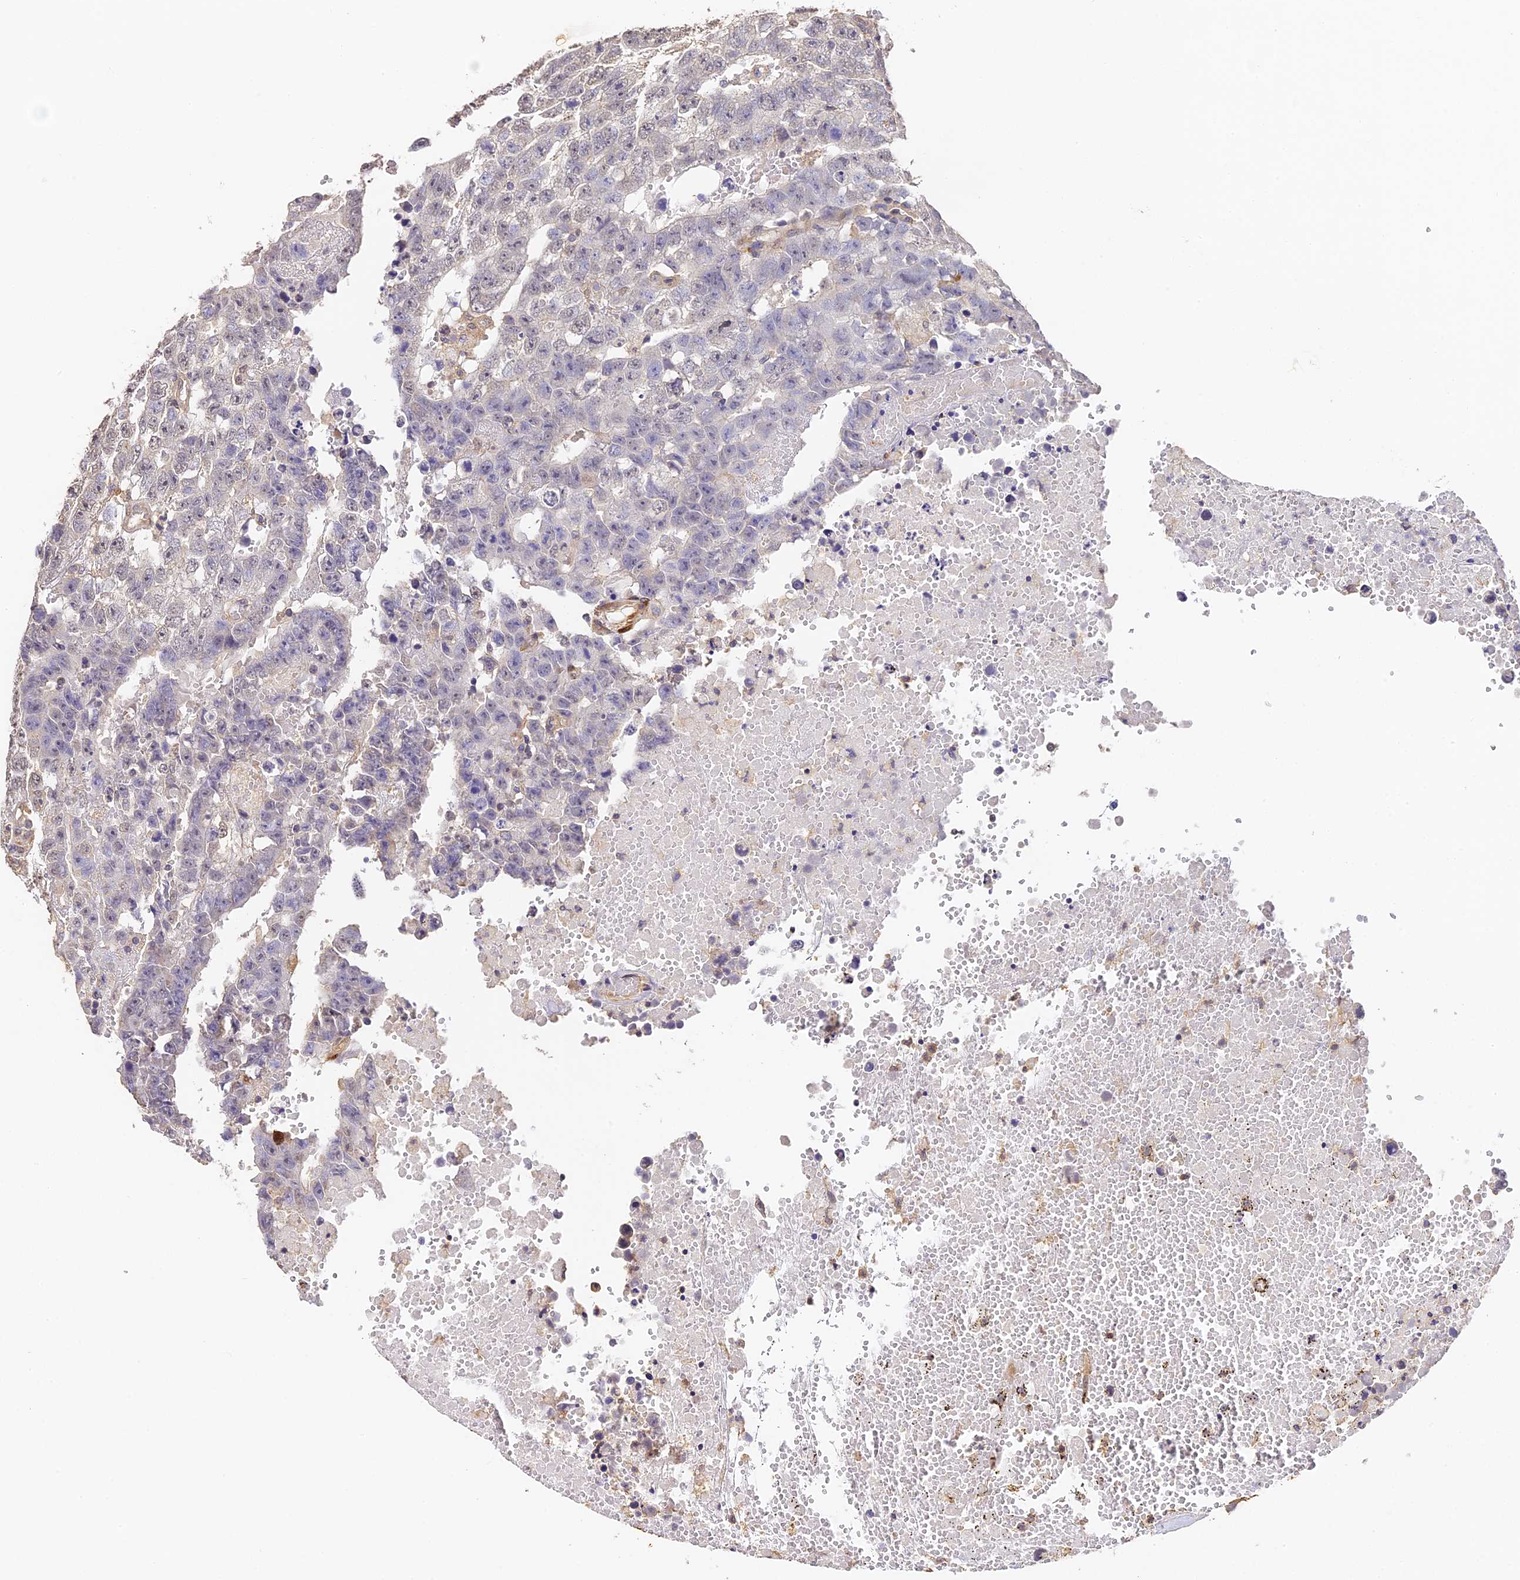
{"staining": {"intensity": "negative", "quantity": "none", "location": "none"}, "tissue": "testis cancer", "cell_type": "Tumor cells", "image_type": "cancer", "snomed": [{"axis": "morphology", "description": "Carcinoma, Embryonal, NOS"}, {"axis": "topography", "description": "Testis"}], "caption": "A high-resolution photomicrograph shows immunohistochemistry staining of embryonal carcinoma (testis), which shows no significant staining in tumor cells.", "gene": "SLC11A1", "patient": {"sex": "male", "age": 25}}